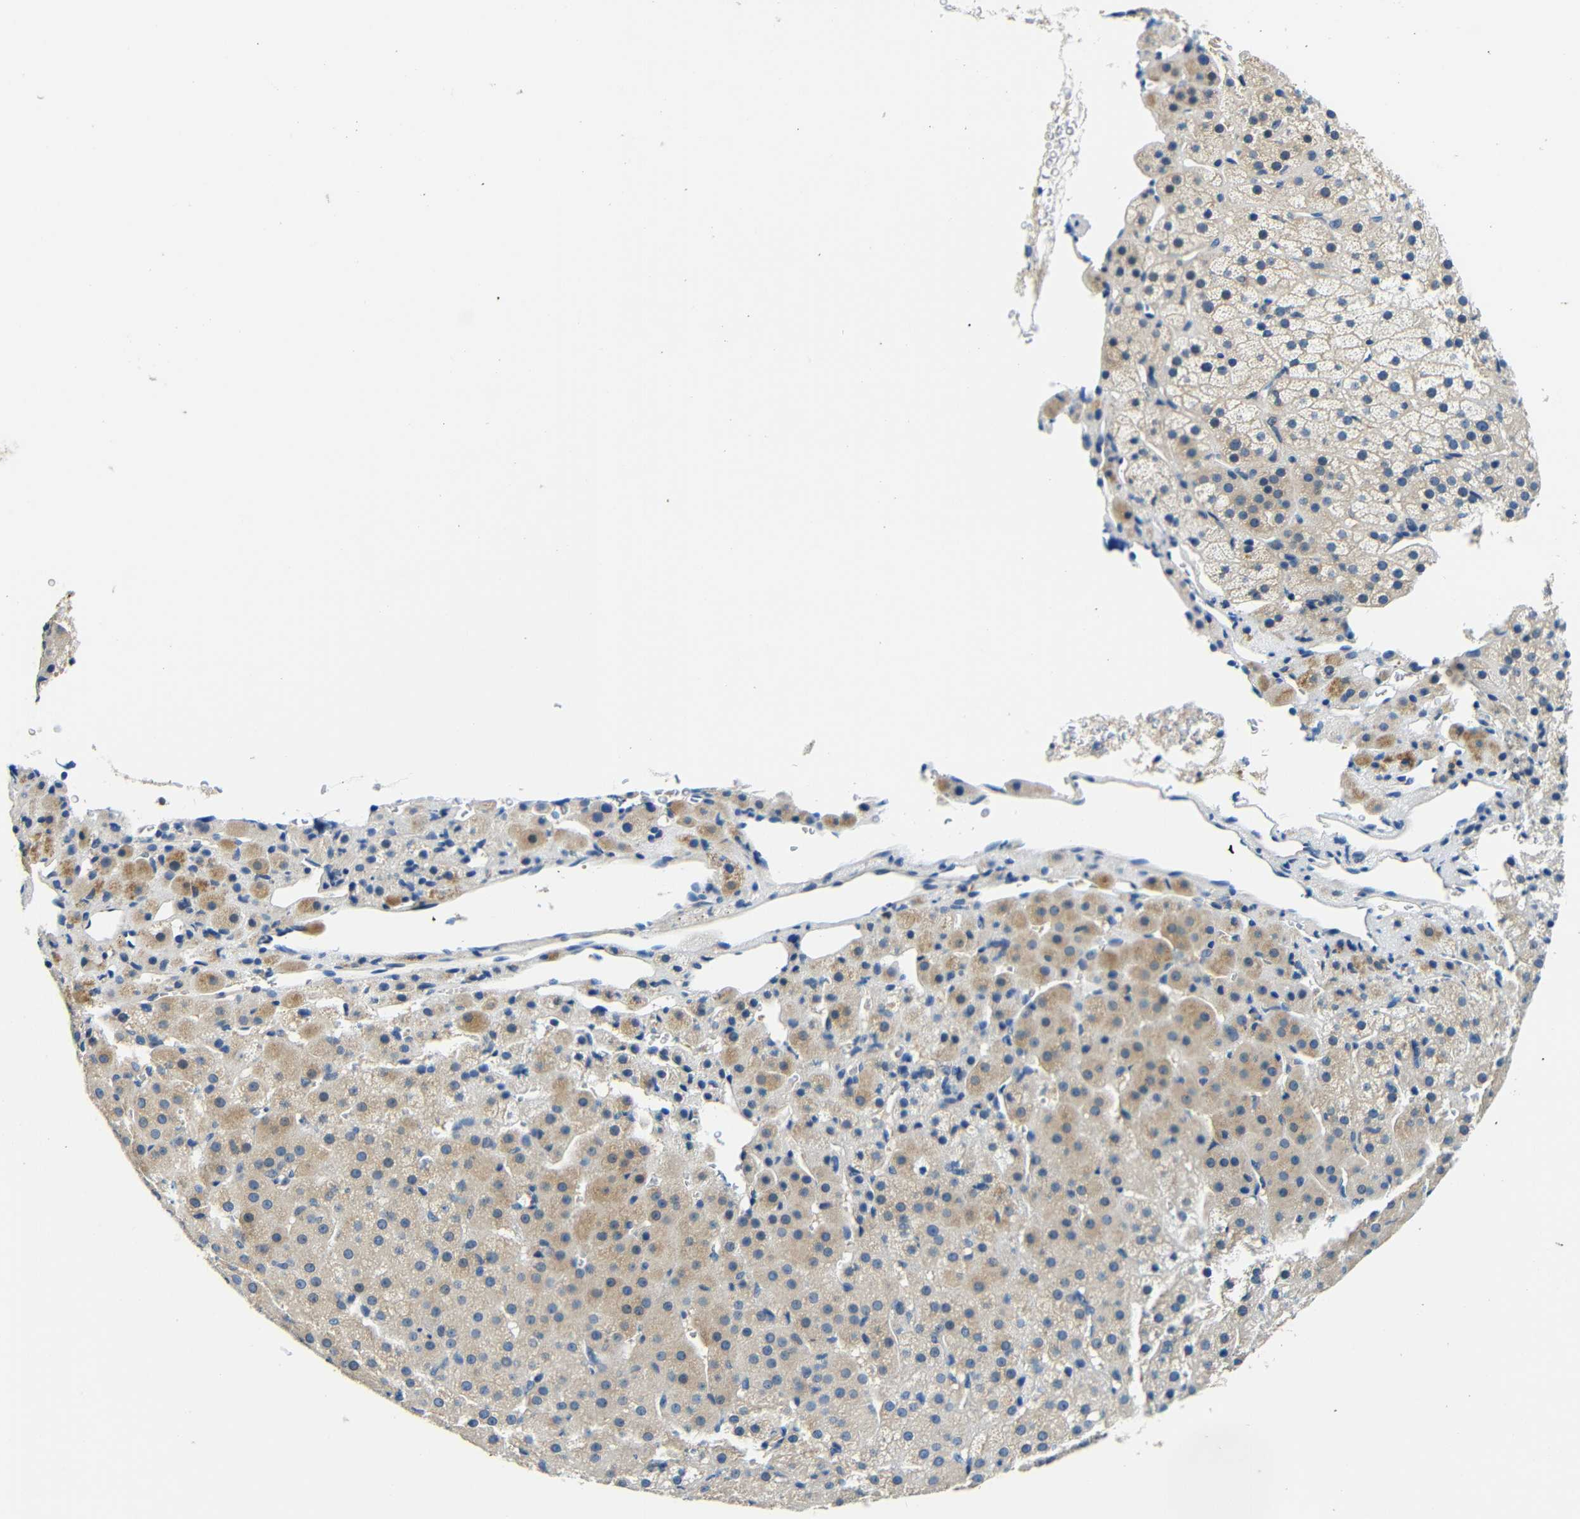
{"staining": {"intensity": "weak", "quantity": "25%-75%", "location": "cytoplasmic/membranous"}, "tissue": "adrenal gland", "cell_type": "Glandular cells", "image_type": "normal", "snomed": [{"axis": "morphology", "description": "Normal tissue, NOS"}, {"axis": "topography", "description": "Adrenal gland"}], "caption": "Adrenal gland stained with immunohistochemistry (IHC) exhibits weak cytoplasmic/membranous expression in about 25%-75% of glandular cells. (DAB IHC, brown staining for protein, blue staining for nuclei).", "gene": "FMO5", "patient": {"sex": "female", "age": 57}}